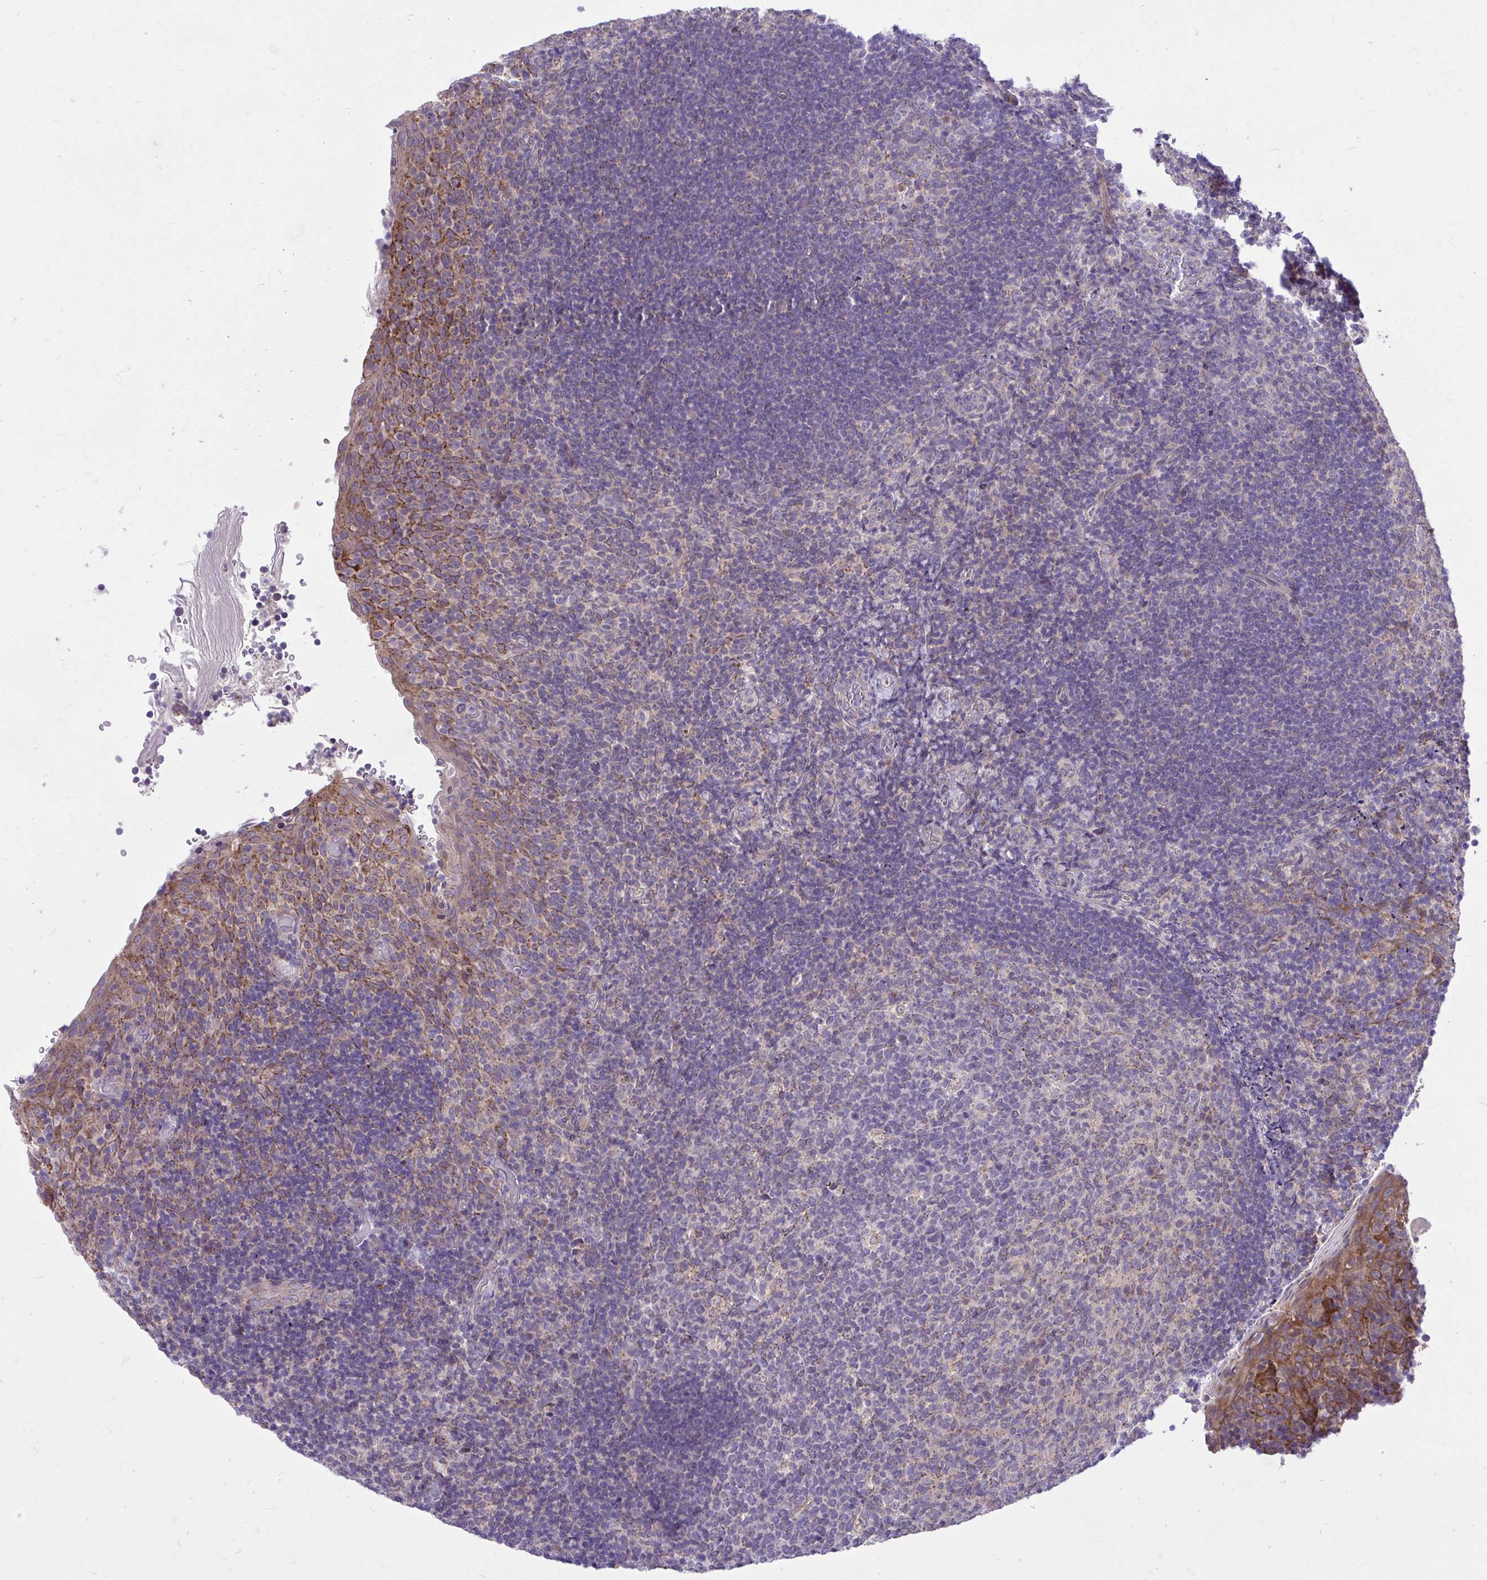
{"staining": {"intensity": "weak", "quantity": "25%-75%", "location": "cytoplasmic/membranous"}, "tissue": "tonsil", "cell_type": "Germinal center cells", "image_type": "normal", "snomed": [{"axis": "morphology", "description": "Normal tissue, NOS"}, {"axis": "topography", "description": "Tonsil"}], "caption": "Weak cytoplasmic/membranous staining is identified in approximately 25%-75% of germinal center cells in unremarkable tonsil. The protein is shown in brown color, while the nuclei are stained blue.", "gene": "CEACAM18", "patient": {"sex": "female", "age": 10}}